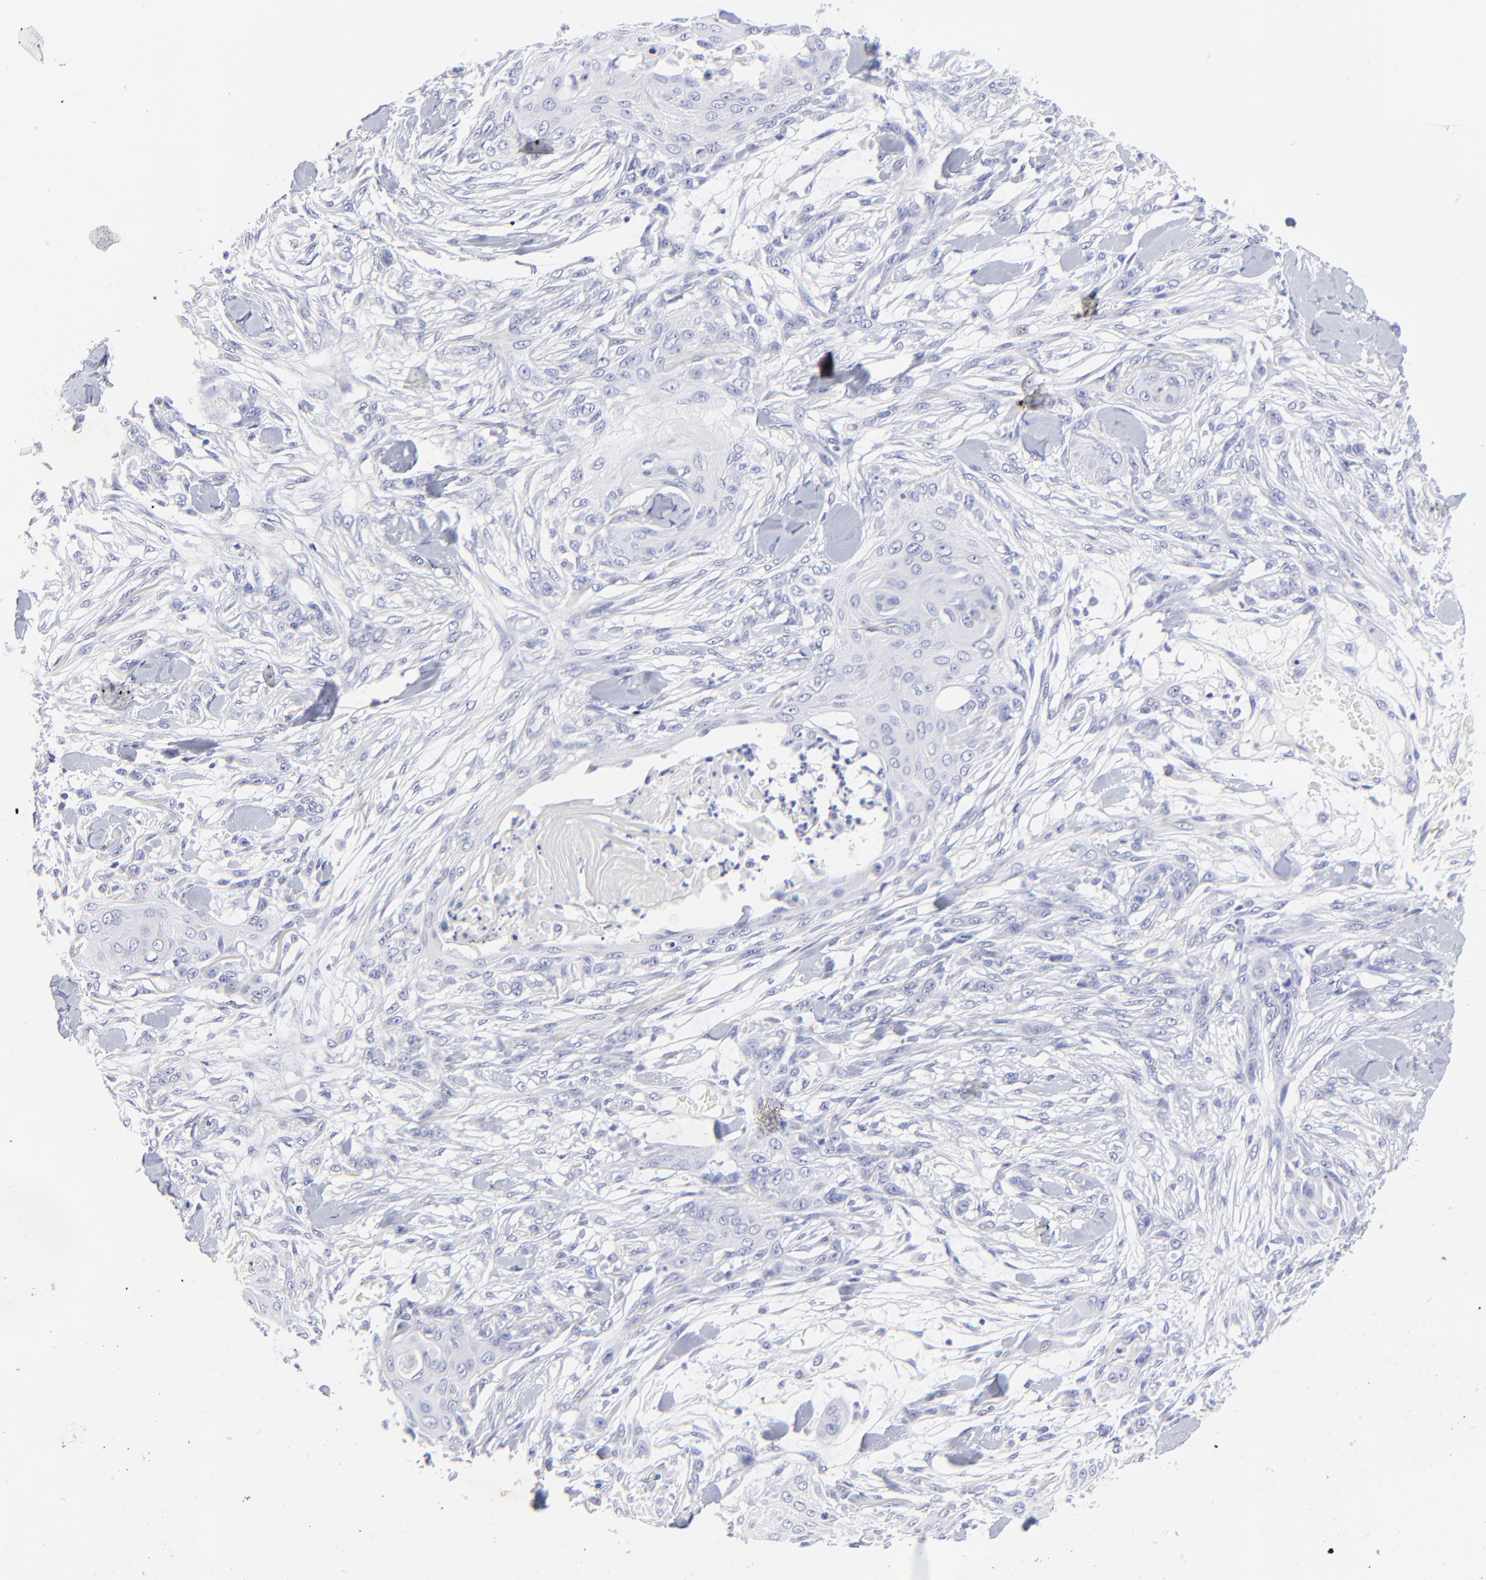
{"staining": {"intensity": "negative", "quantity": "none", "location": "none"}, "tissue": "skin cancer", "cell_type": "Tumor cells", "image_type": "cancer", "snomed": [{"axis": "morphology", "description": "Squamous cell carcinoma, NOS"}, {"axis": "topography", "description": "Skin"}], "caption": "This is a photomicrograph of immunohistochemistry (IHC) staining of skin squamous cell carcinoma, which shows no staining in tumor cells. (Stains: DAB (3,3'-diaminobenzidine) immunohistochemistry (IHC) with hematoxylin counter stain, Microscopy: brightfield microscopy at high magnification).", "gene": "HORMAD2", "patient": {"sex": "female", "age": 59}}